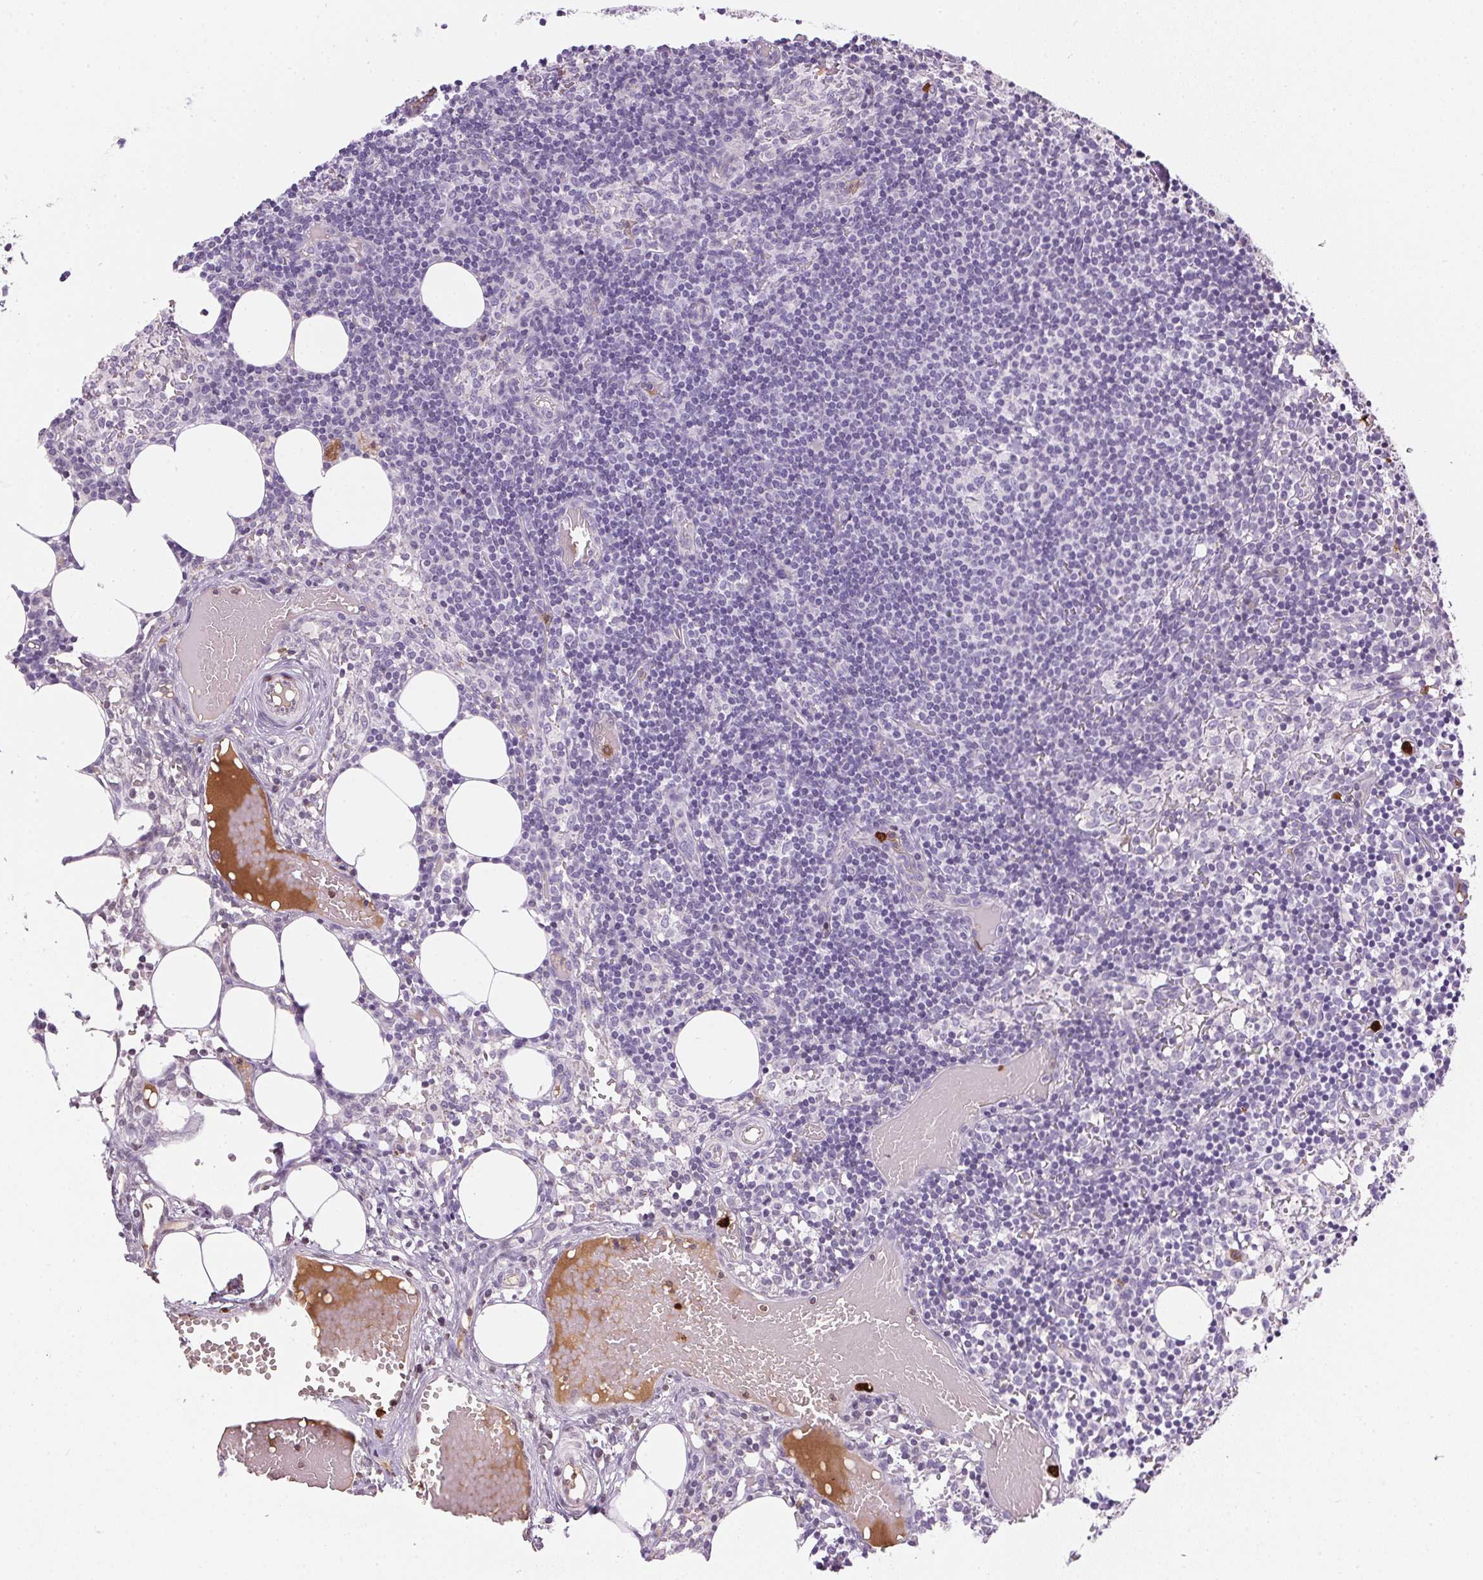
{"staining": {"intensity": "negative", "quantity": "none", "location": "none"}, "tissue": "lymph node", "cell_type": "Germinal center cells", "image_type": "normal", "snomed": [{"axis": "morphology", "description": "Normal tissue, NOS"}, {"axis": "topography", "description": "Lymph node"}], "caption": "Immunohistochemical staining of benign human lymph node exhibits no significant expression in germinal center cells.", "gene": "ORM1", "patient": {"sex": "female", "age": 41}}